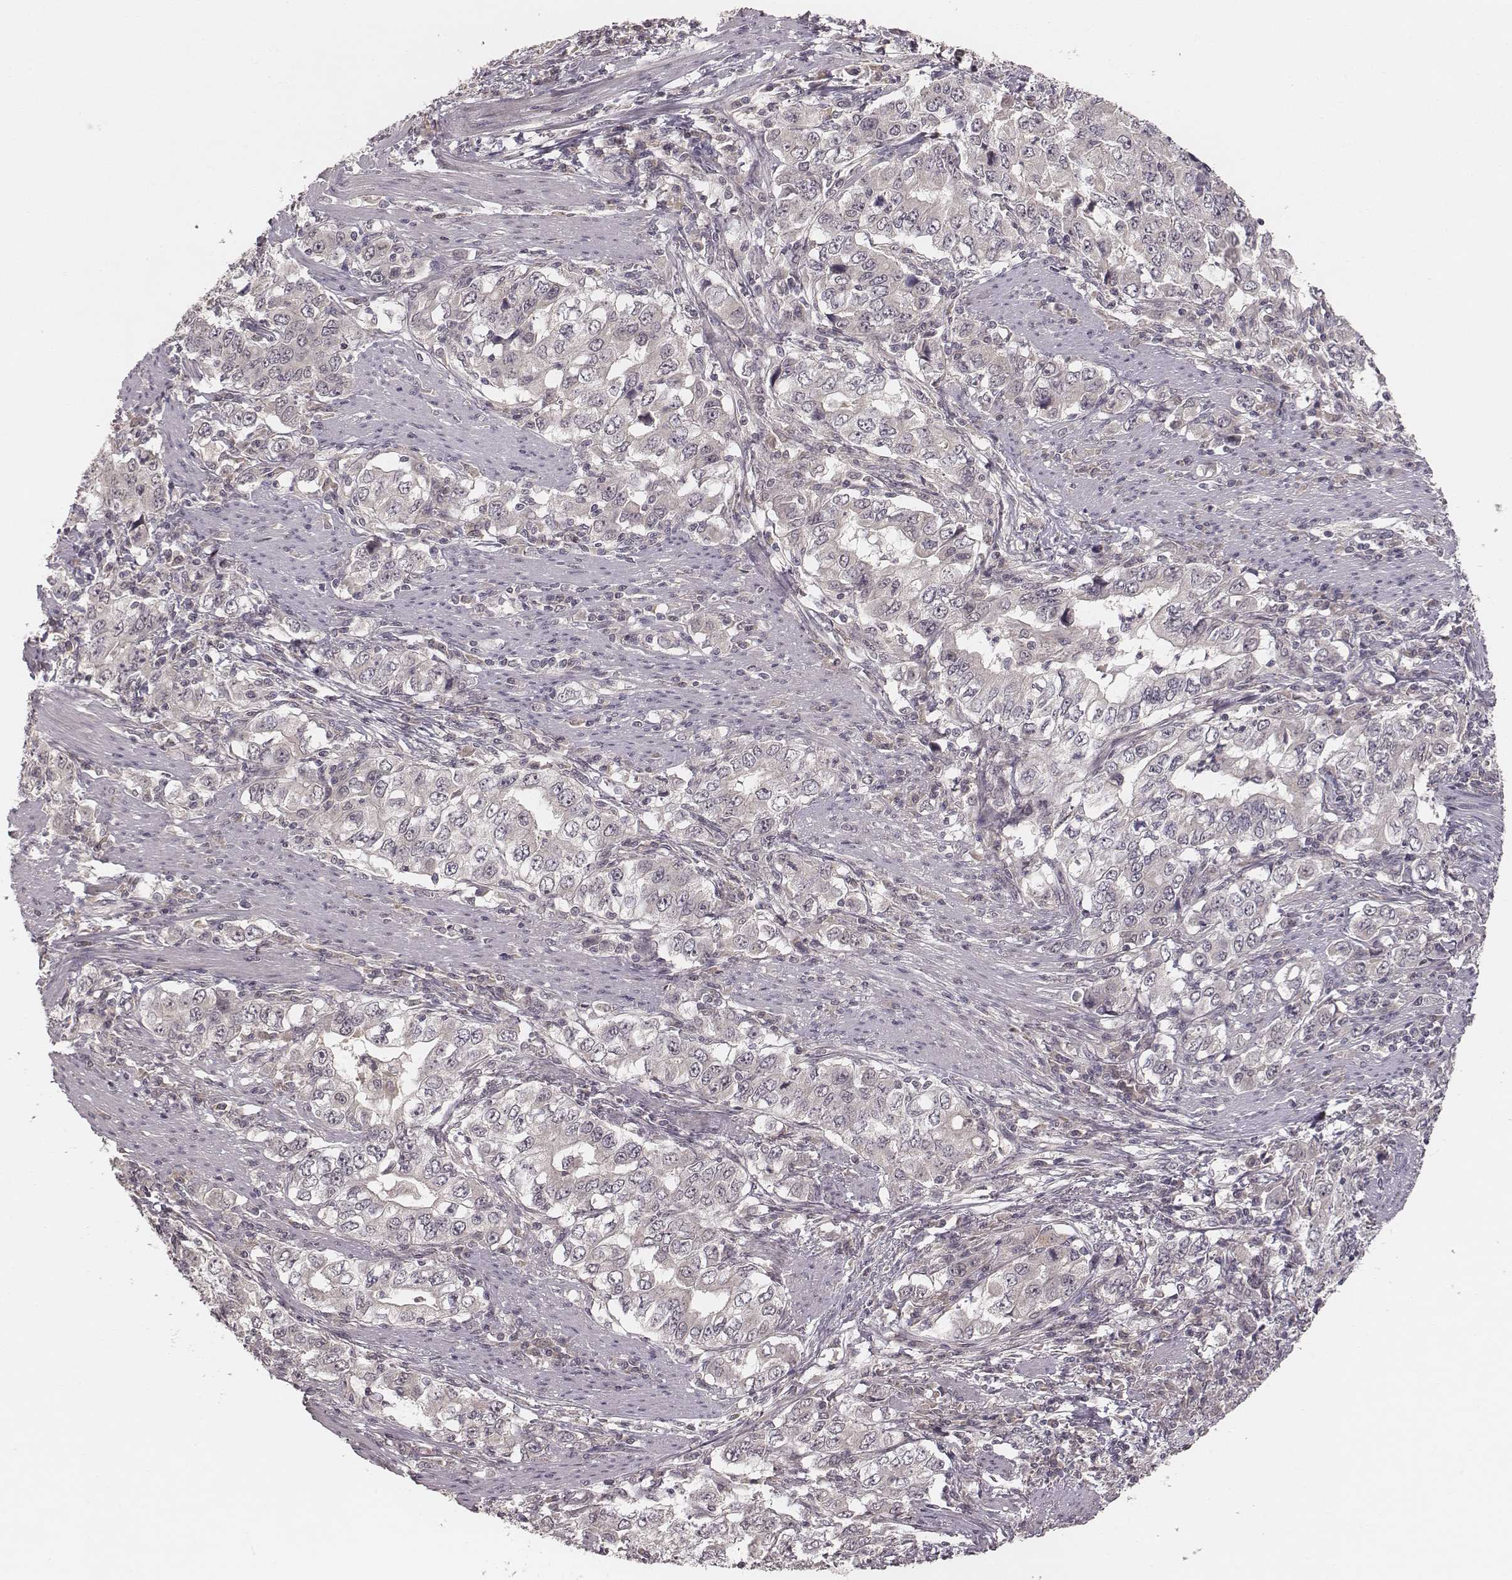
{"staining": {"intensity": "negative", "quantity": "none", "location": "none"}, "tissue": "stomach cancer", "cell_type": "Tumor cells", "image_type": "cancer", "snomed": [{"axis": "morphology", "description": "Adenocarcinoma, NOS"}, {"axis": "topography", "description": "Stomach, lower"}], "caption": "Immunohistochemical staining of stomach cancer exhibits no significant staining in tumor cells.", "gene": "LY6K", "patient": {"sex": "female", "age": 72}}